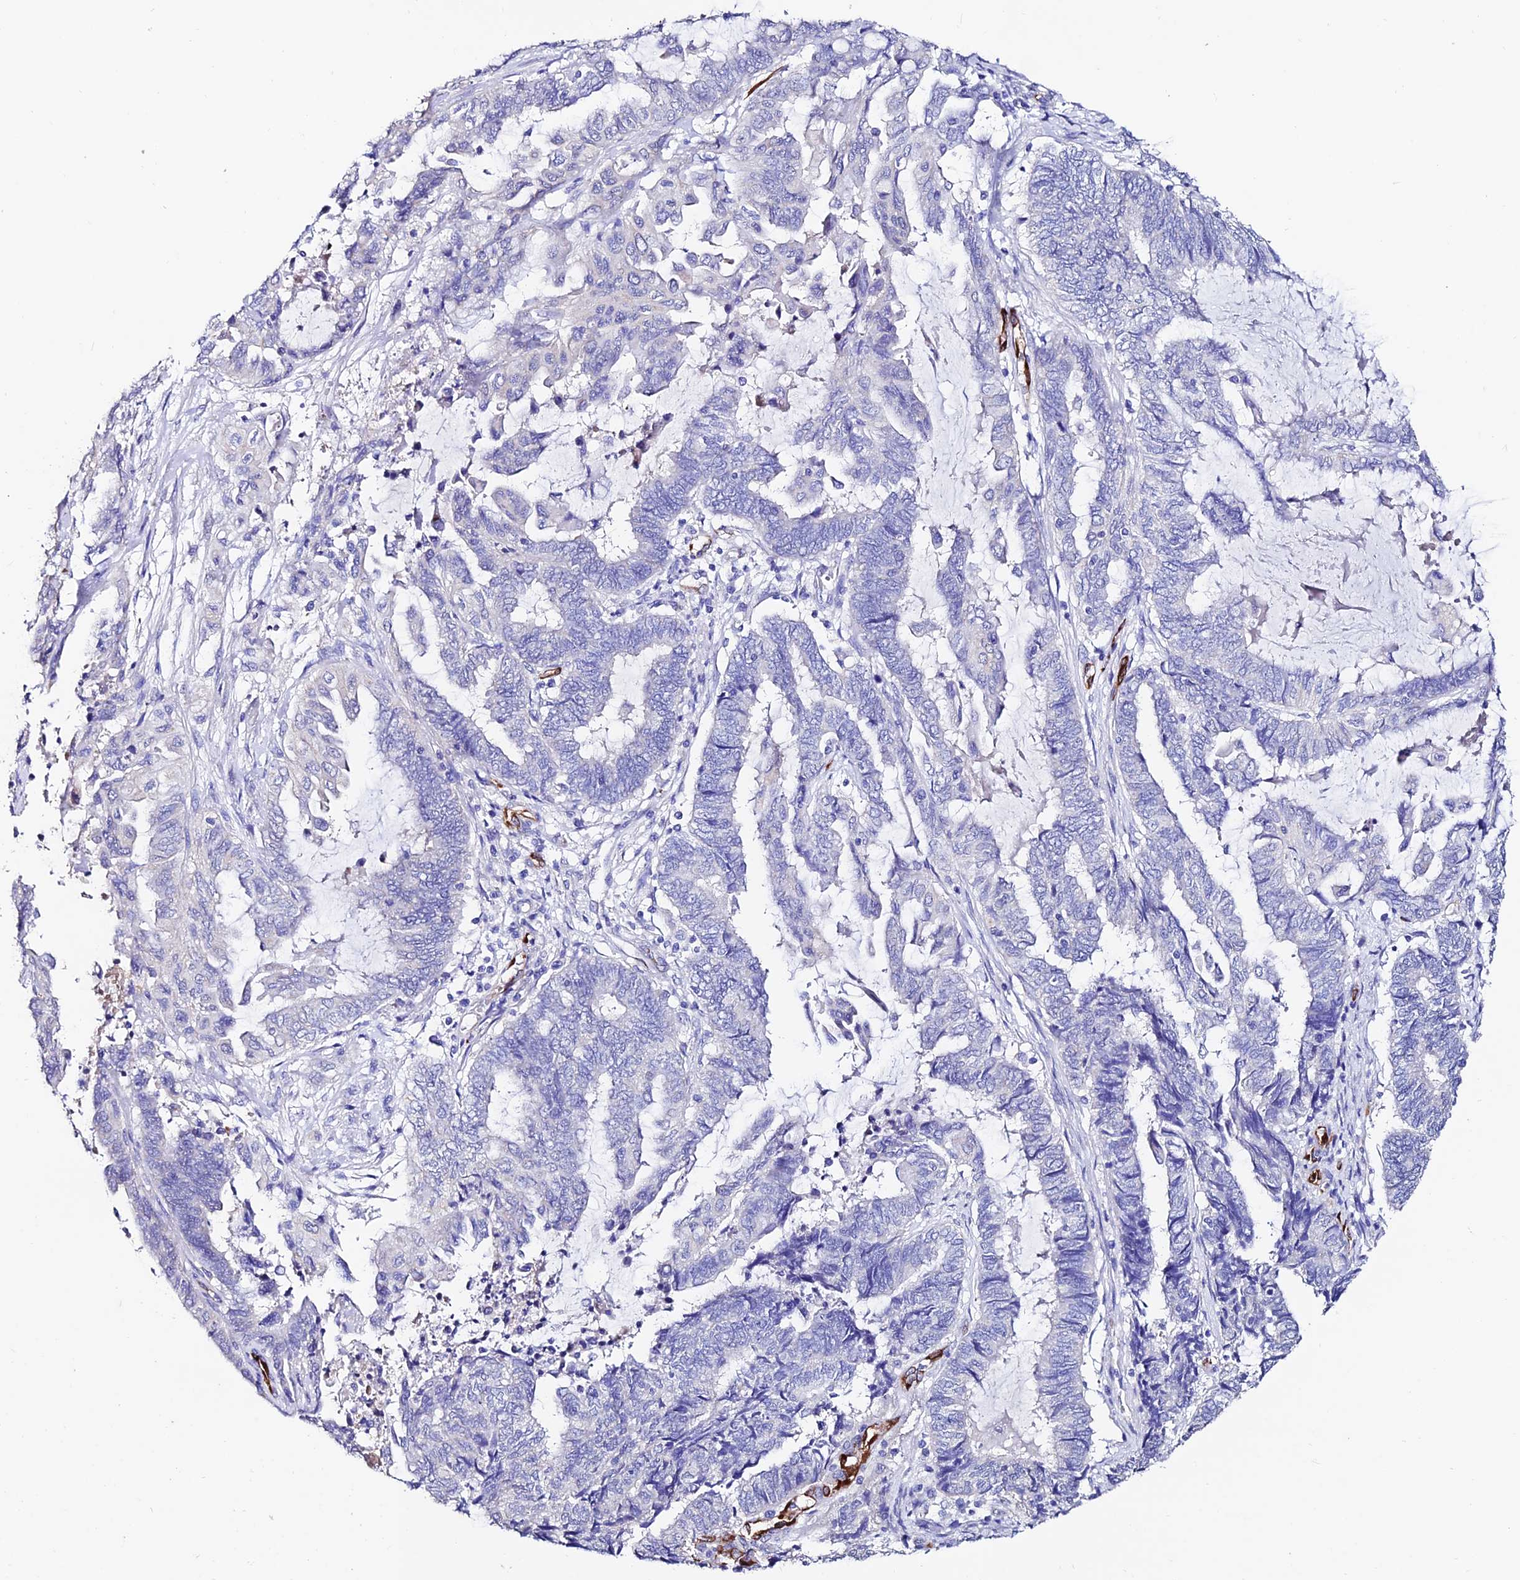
{"staining": {"intensity": "negative", "quantity": "none", "location": "none"}, "tissue": "endometrial cancer", "cell_type": "Tumor cells", "image_type": "cancer", "snomed": [{"axis": "morphology", "description": "Adenocarcinoma, NOS"}, {"axis": "topography", "description": "Uterus"}, {"axis": "topography", "description": "Endometrium"}], "caption": "Protein analysis of endometrial cancer reveals no significant positivity in tumor cells.", "gene": "ESM1", "patient": {"sex": "female", "age": 70}}